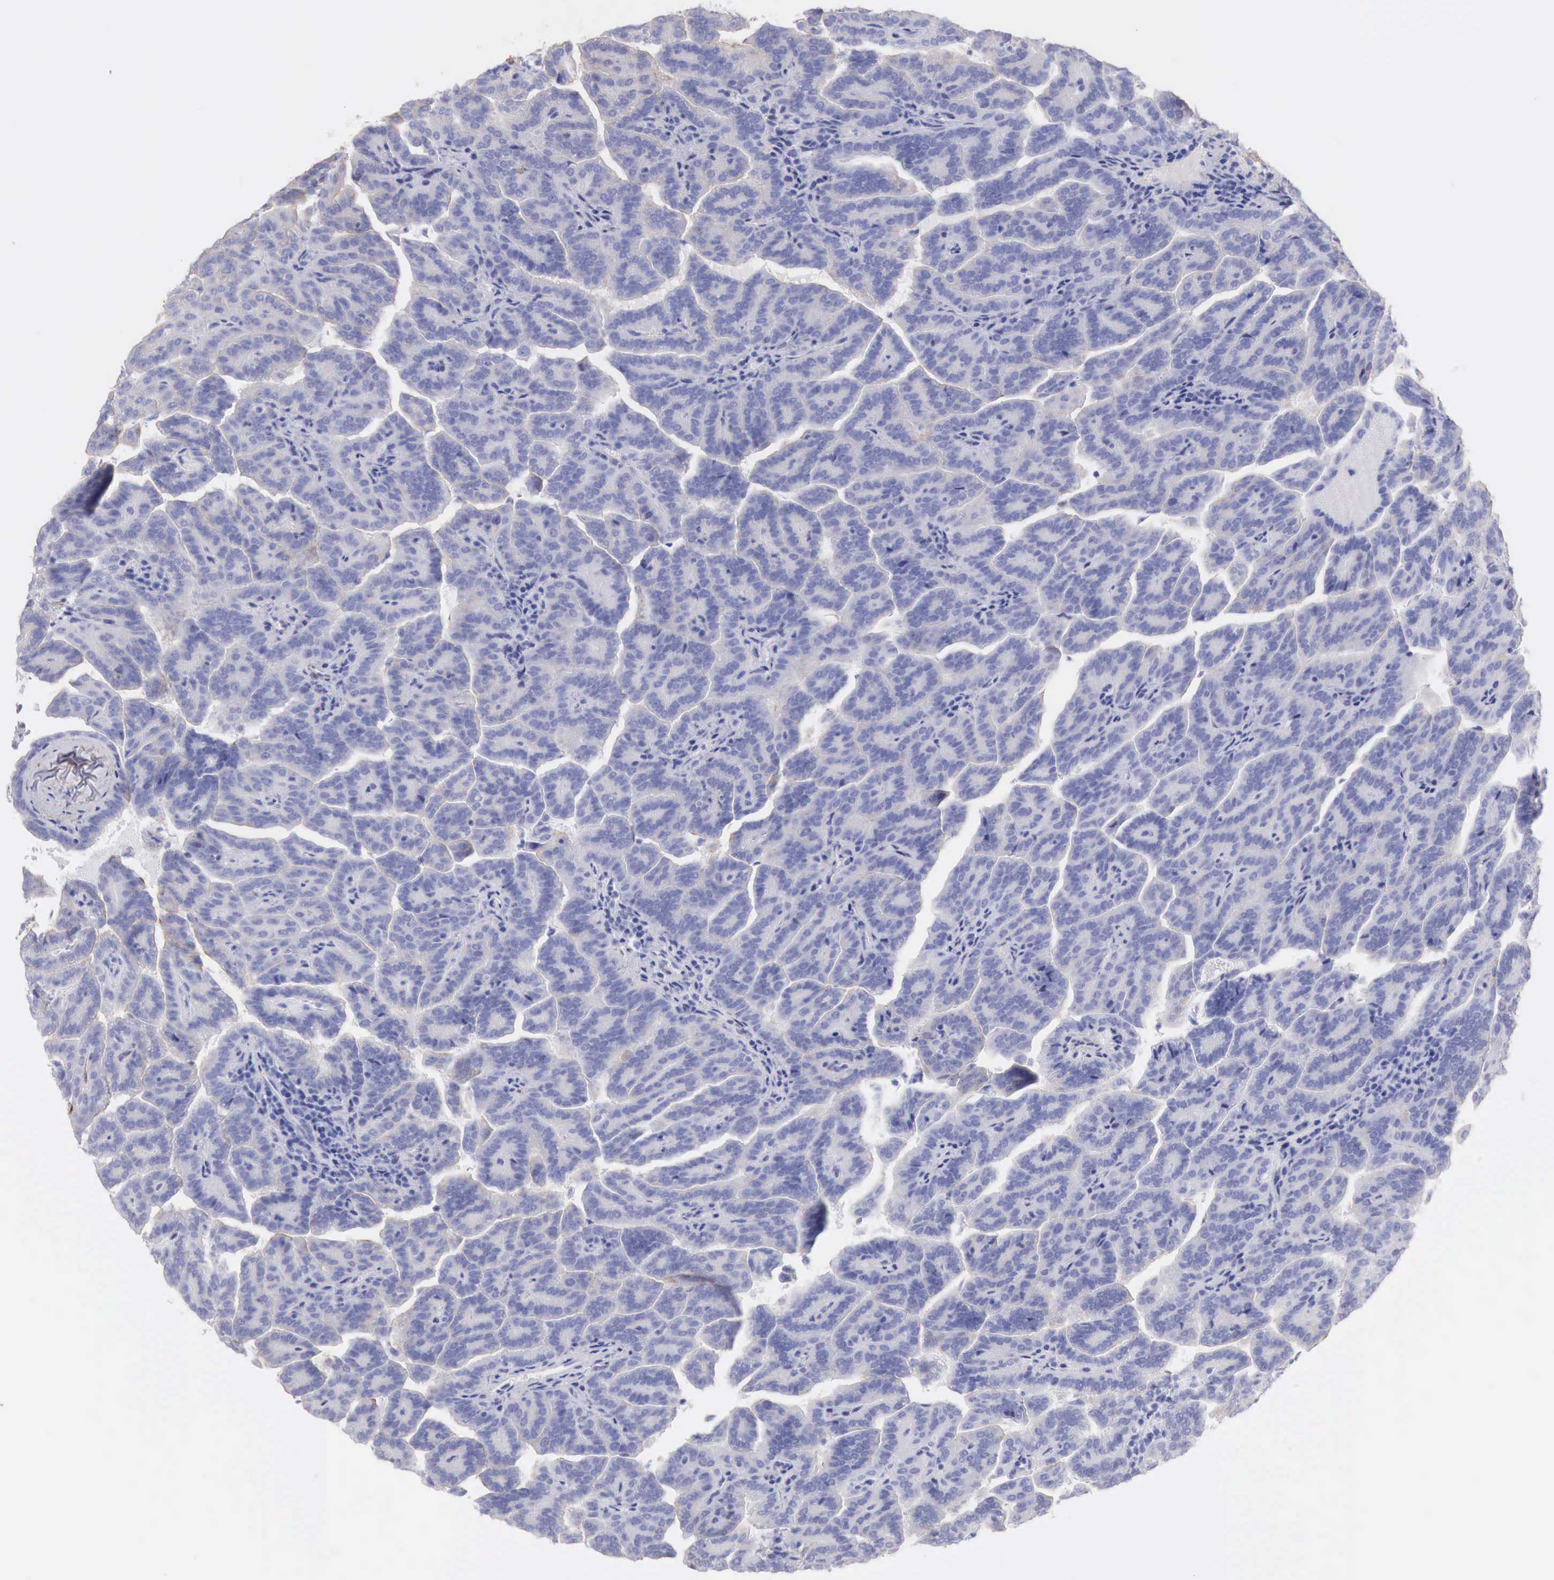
{"staining": {"intensity": "negative", "quantity": "none", "location": "none"}, "tissue": "renal cancer", "cell_type": "Tumor cells", "image_type": "cancer", "snomed": [{"axis": "morphology", "description": "Adenocarcinoma, NOS"}, {"axis": "topography", "description": "Kidney"}], "caption": "Micrograph shows no significant protein staining in tumor cells of renal cancer.", "gene": "TPM1", "patient": {"sex": "male", "age": 61}}